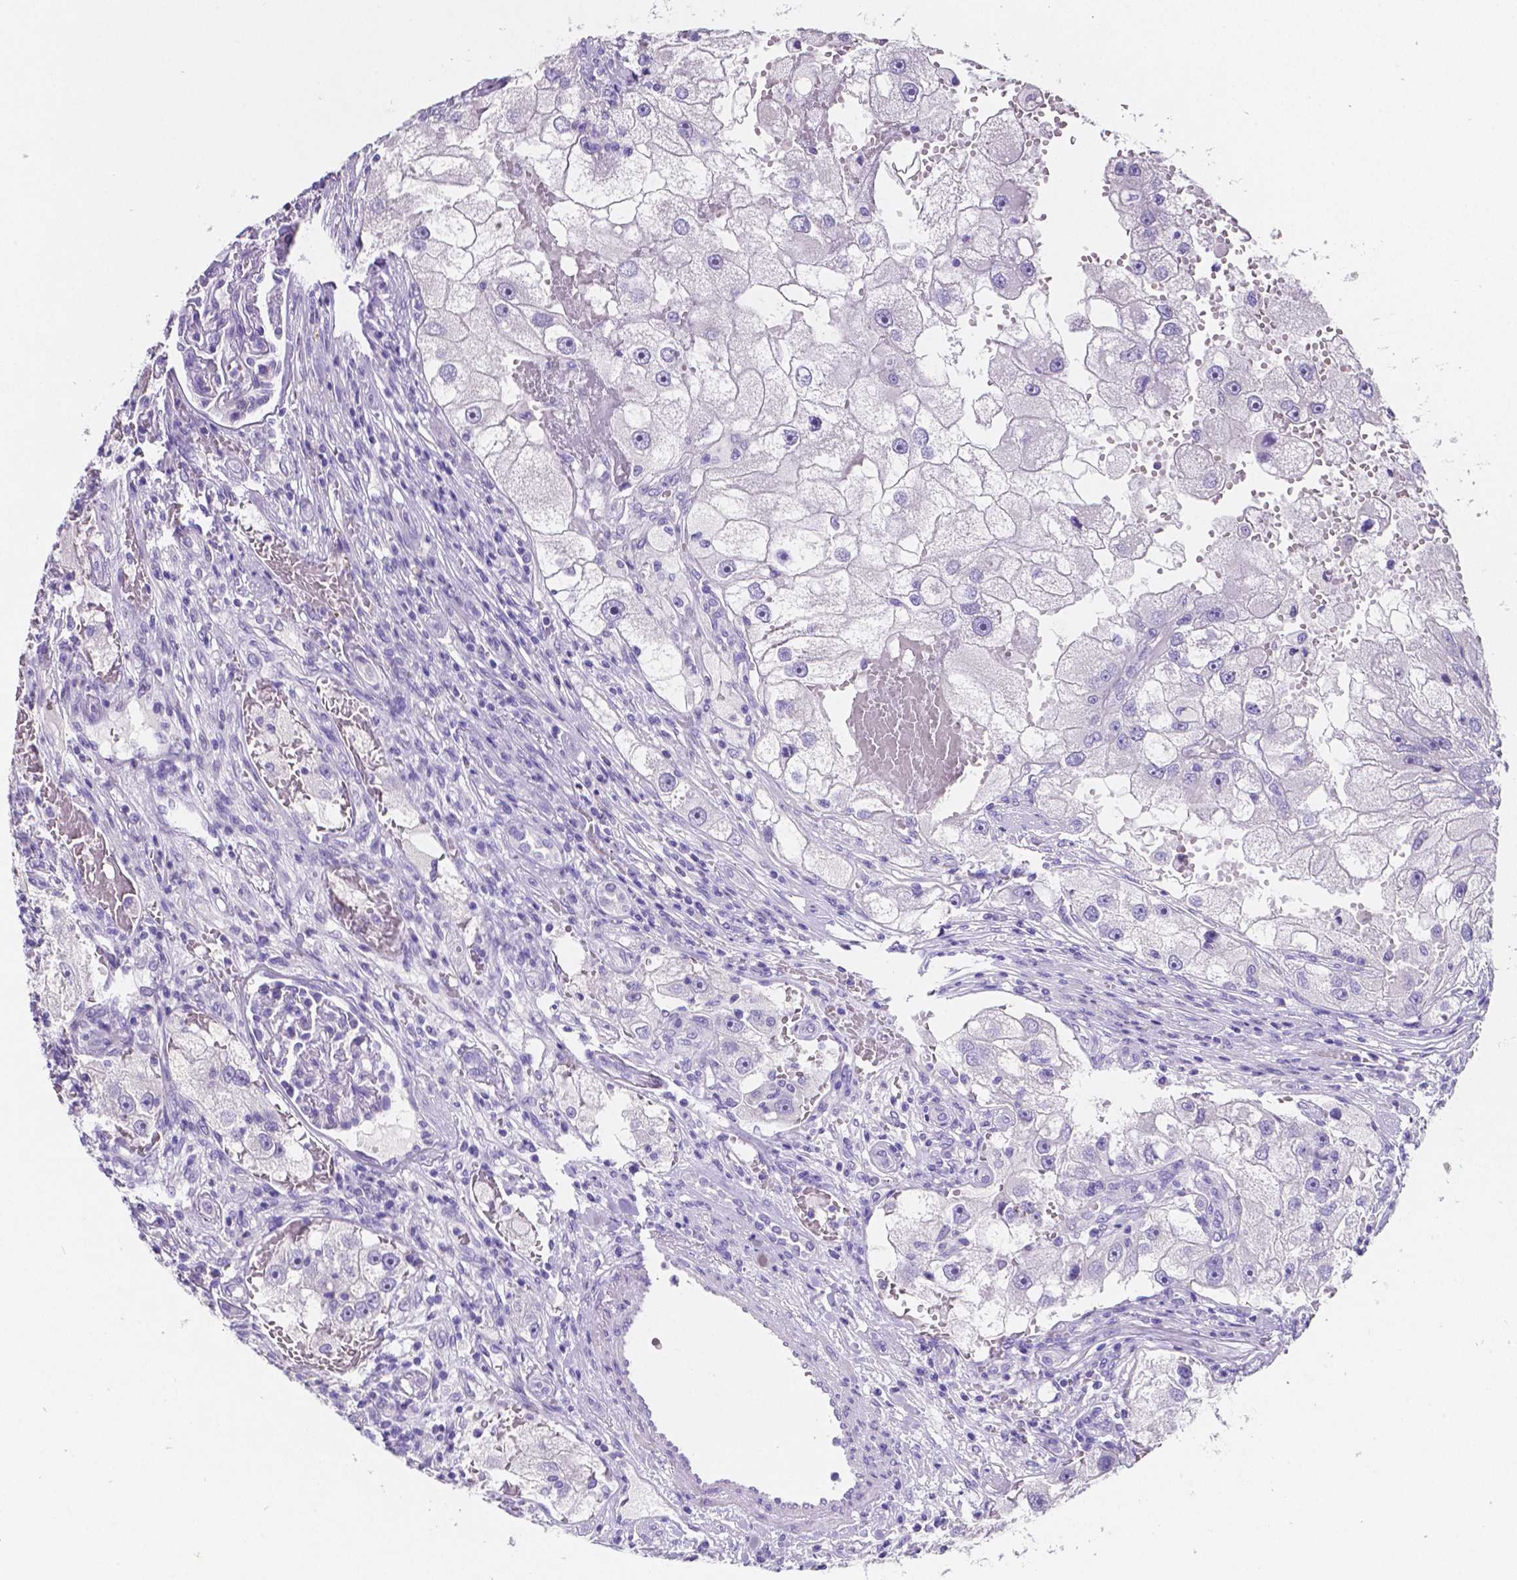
{"staining": {"intensity": "negative", "quantity": "none", "location": "none"}, "tissue": "renal cancer", "cell_type": "Tumor cells", "image_type": "cancer", "snomed": [{"axis": "morphology", "description": "Adenocarcinoma, NOS"}, {"axis": "topography", "description": "Kidney"}], "caption": "DAB (3,3'-diaminobenzidine) immunohistochemical staining of human renal adenocarcinoma exhibits no significant positivity in tumor cells. Nuclei are stained in blue.", "gene": "SATB2", "patient": {"sex": "male", "age": 63}}